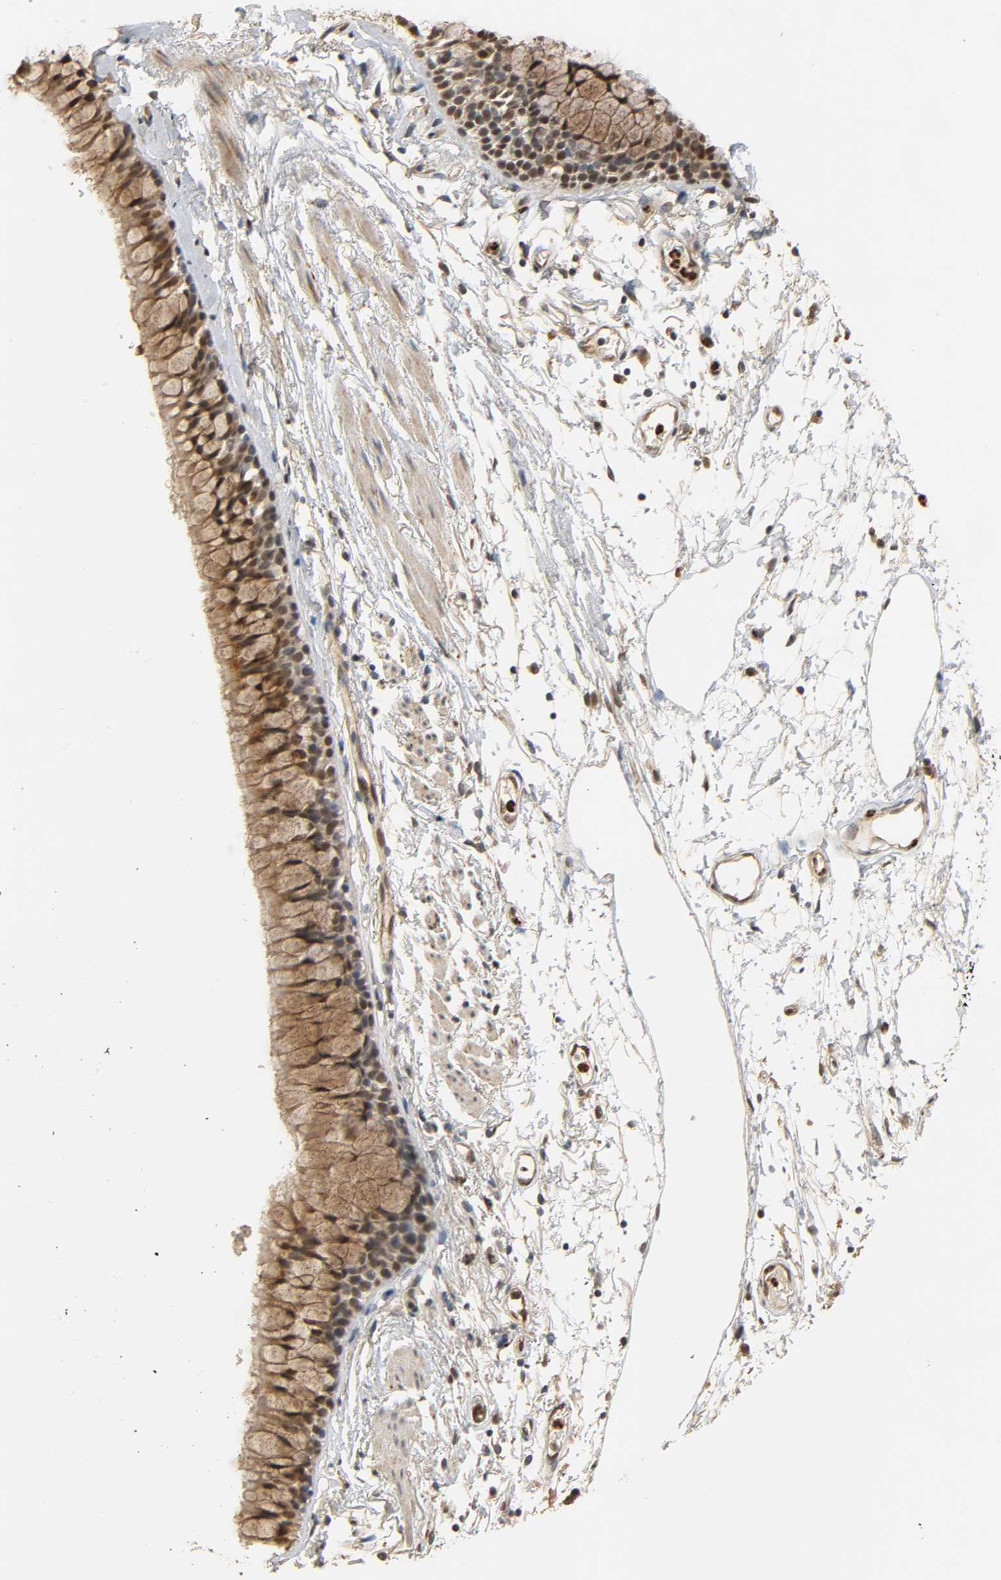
{"staining": {"intensity": "moderate", "quantity": "25%-75%", "location": "cytoplasmic/membranous,nuclear"}, "tissue": "bronchus", "cell_type": "Respiratory epithelial cells", "image_type": "normal", "snomed": [{"axis": "morphology", "description": "Normal tissue, NOS"}, {"axis": "topography", "description": "Bronchus"}], "caption": "Respiratory epithelial cells show medium levels of moderate cytoplasmic/membranous,nuclear positivity in approximately 25%-75% of cells in unremarkable human bronchus.", "gene": "ZFPM2", "patient": {"sex": "female", "age": 73}}